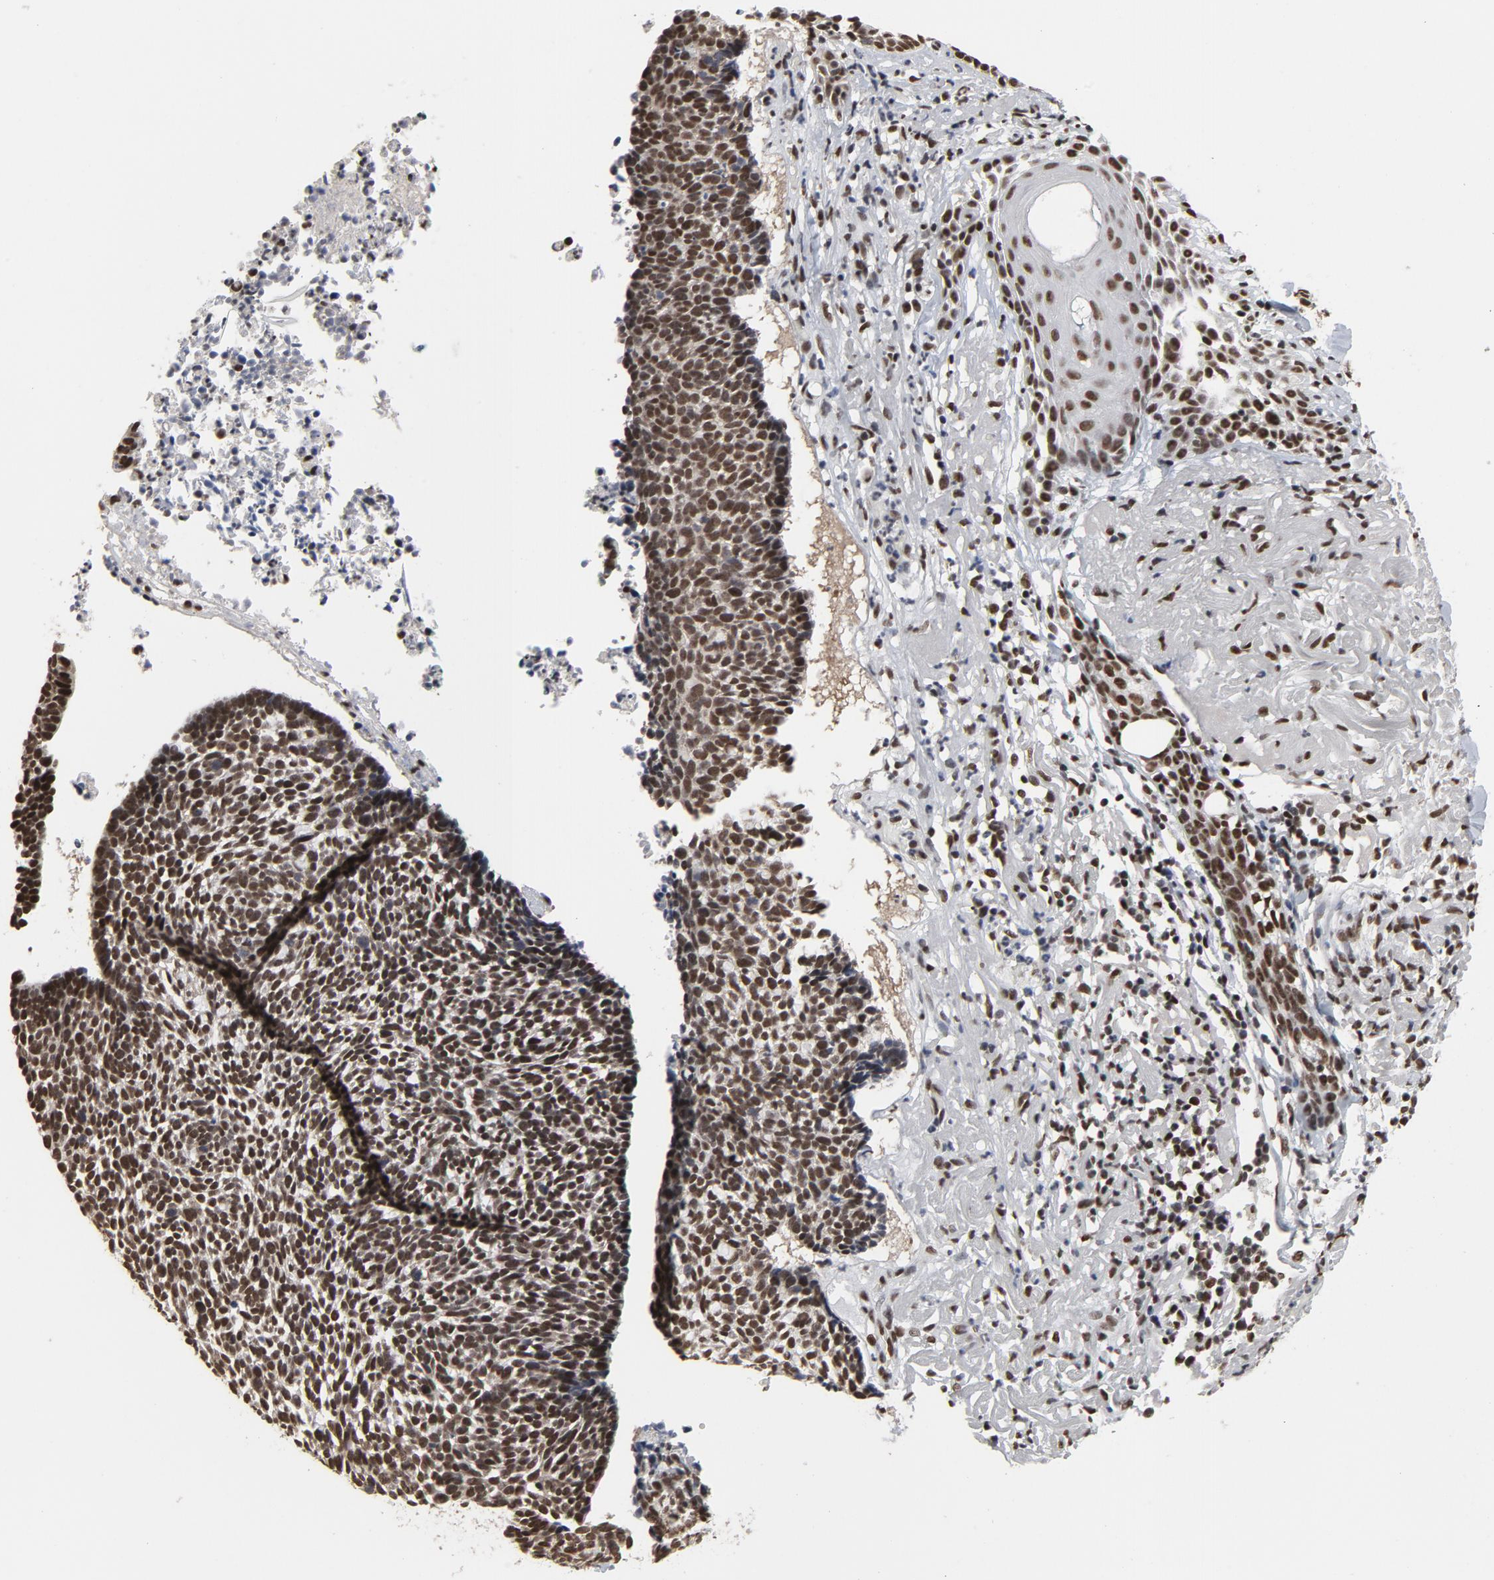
{"staining": {"intensity": "strong", "quantity": ">75%", "location": "nuclear"}, "tissue": "skin cancer", "cell_type": "Tumor cells", "image_type": "cancer", "snomed": [{"axis": "morphology", "description": "Basal cell carcinoma"}, {"axis": "topography", "description": "Skin"}], "caption": "IHC micrograph of basal cell carcinoma (skin) stained for a protein (brown), which demonstrates high levels of strong nuclear expression in approximately >75% of tumor cells.", "gene": "MRE11", "patient": {"sex": "female", "age": 87}}